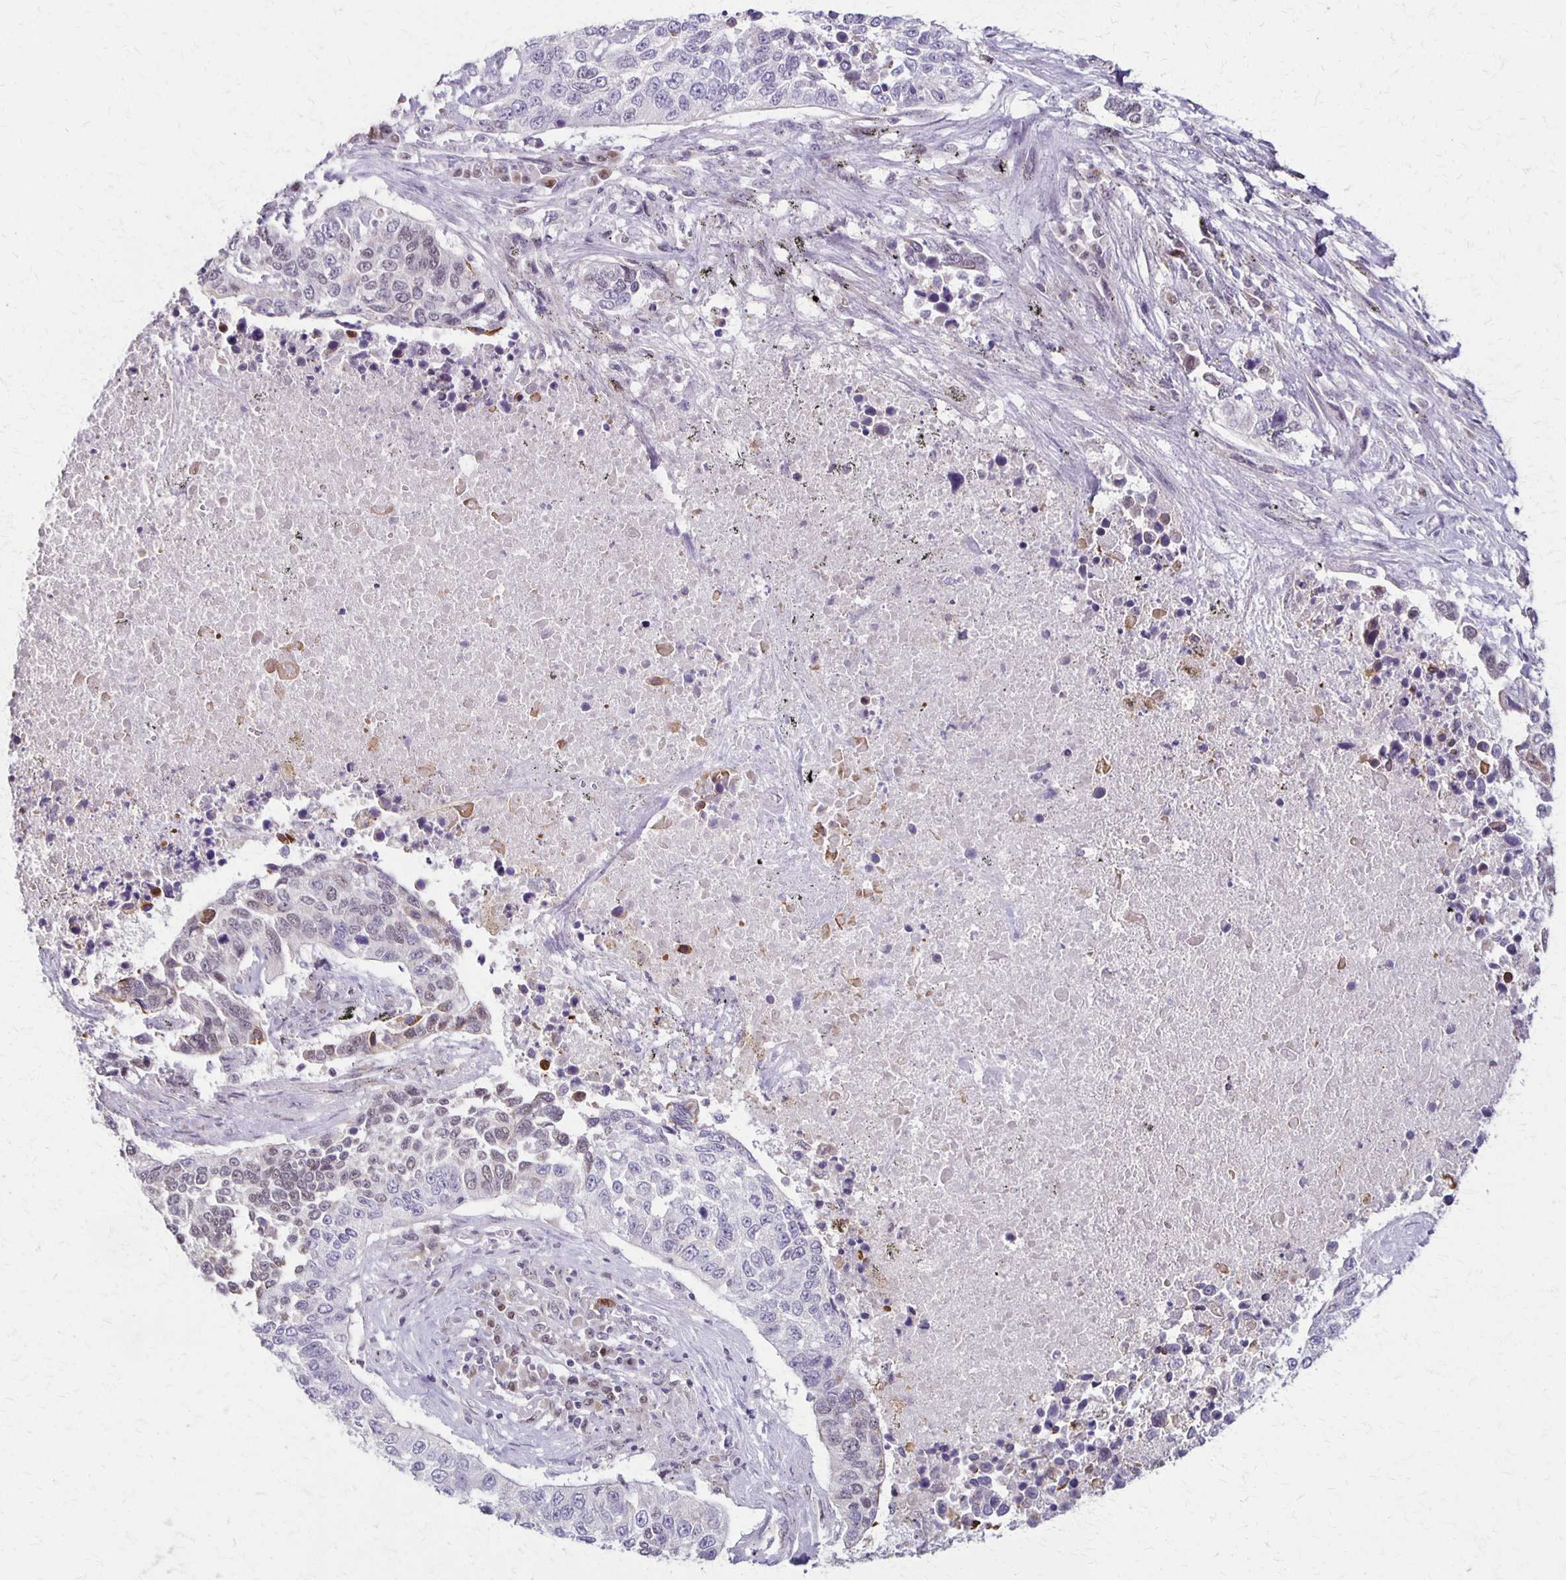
{"staining": {"intensity": "moderate", "quantity": "<25%", "location": "cytoplasmic/membranous"}, "tissue": "lung cancer", "cell_type": "Tumor cells", "image_type": "cancer", "snomed": [{"axis": "morphology", "description": "Squamous cell carcinoma, NOS"}, {"axis": "topography", "description": "Lung"}], "caption": "Approximately <25% of tumor cells in lung cancer show moderate cytoplasmic/membranous protein staining as visualized by brown immunohistochemical staining.", "gene": "SLC35E2B", "patient": {"sex": "male", "age": 62}}